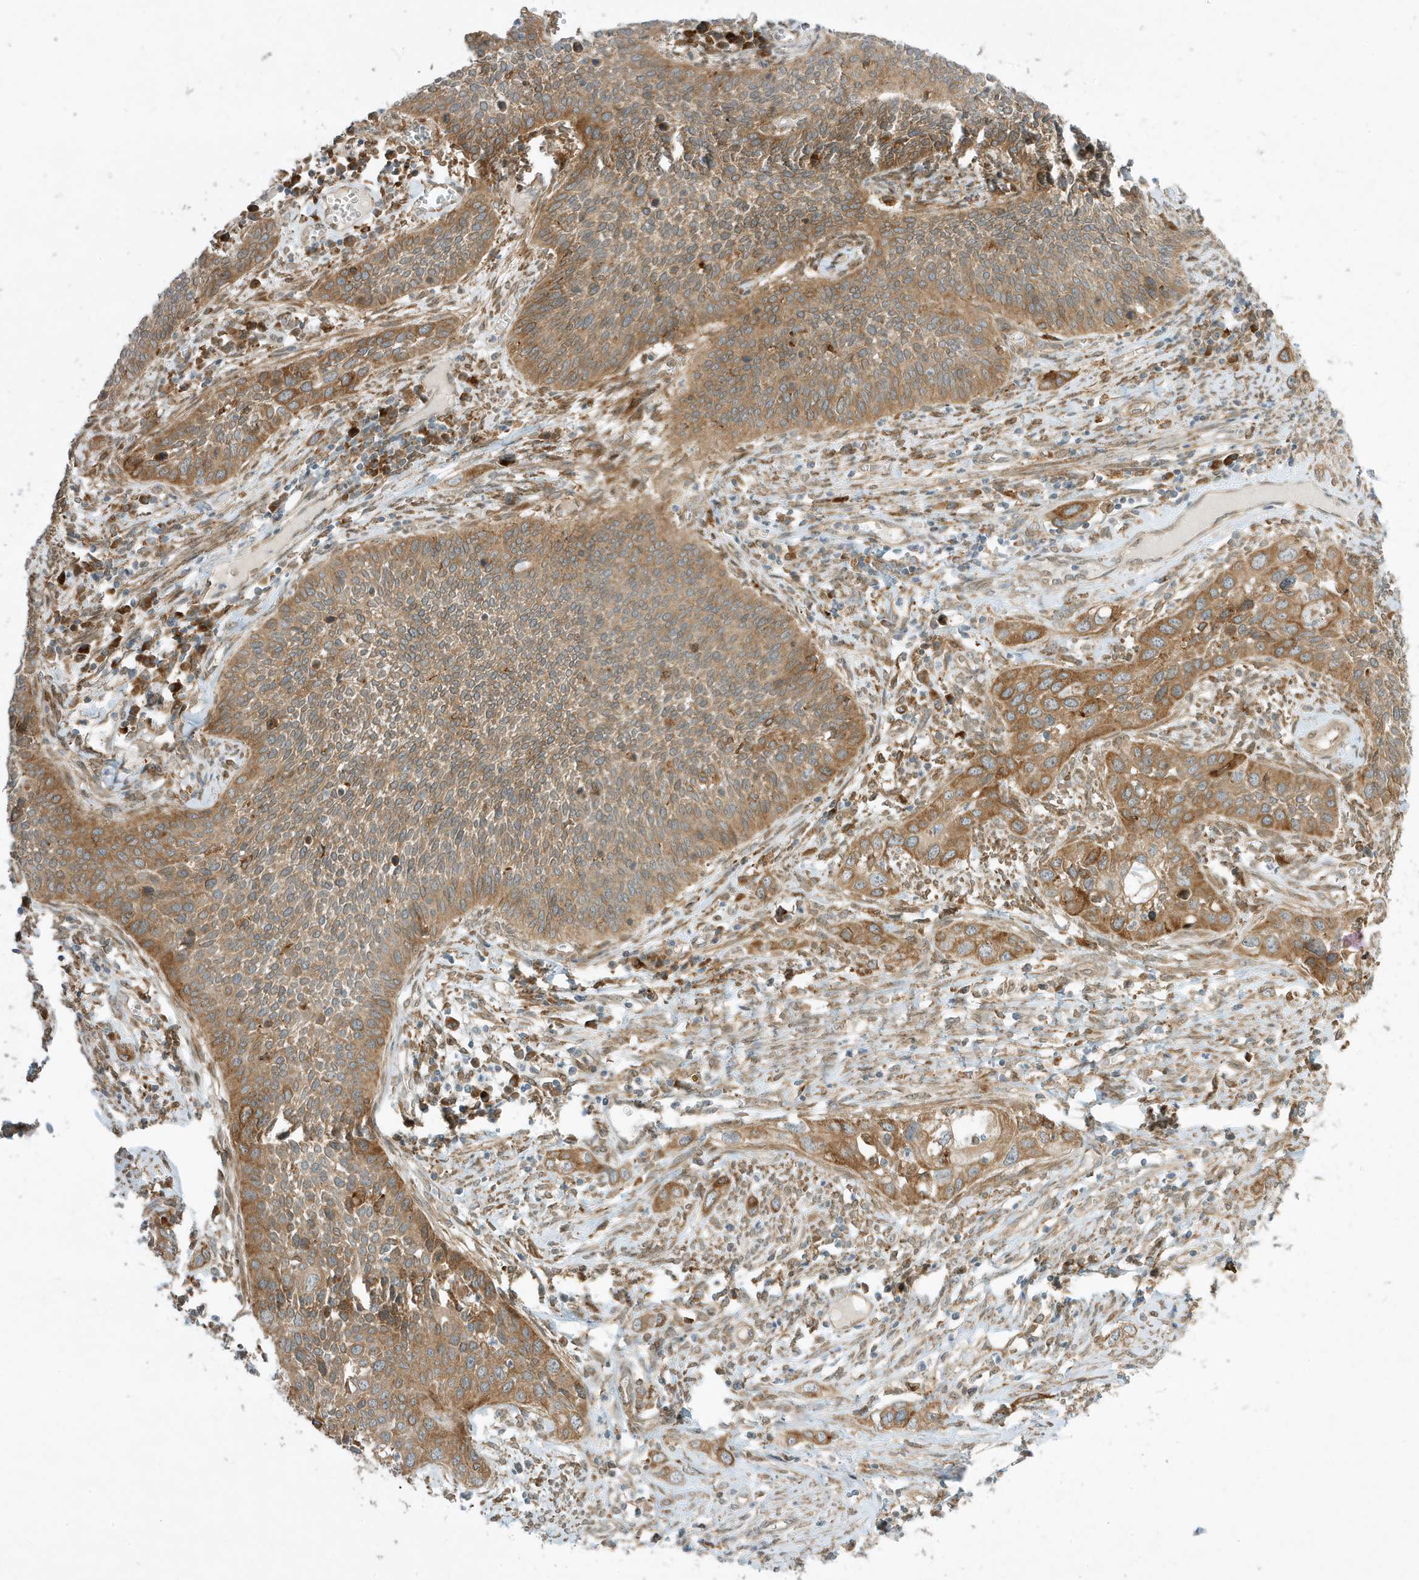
{"staining": {"intensity": "moderate", "quantity": ">75%", "location": "cytoplasmic/membranous"}, "tissue": "cervical cancer", "cell_type": "Tumor cells", "image_type": "cancer", "snomed": [{"axis": "morphology", "description": "Squamous cell carcinoma, NOS"}, {"axis": "topography", "description": "Cervix"}], "caption": "A brown stain shows moderate cytoplasmic/membranous positivity of a protein in human cervical squamous cell carcinoma tumor cells.", "gene": "SCARF2", "patient": {"sex": "female", "age": 34}}